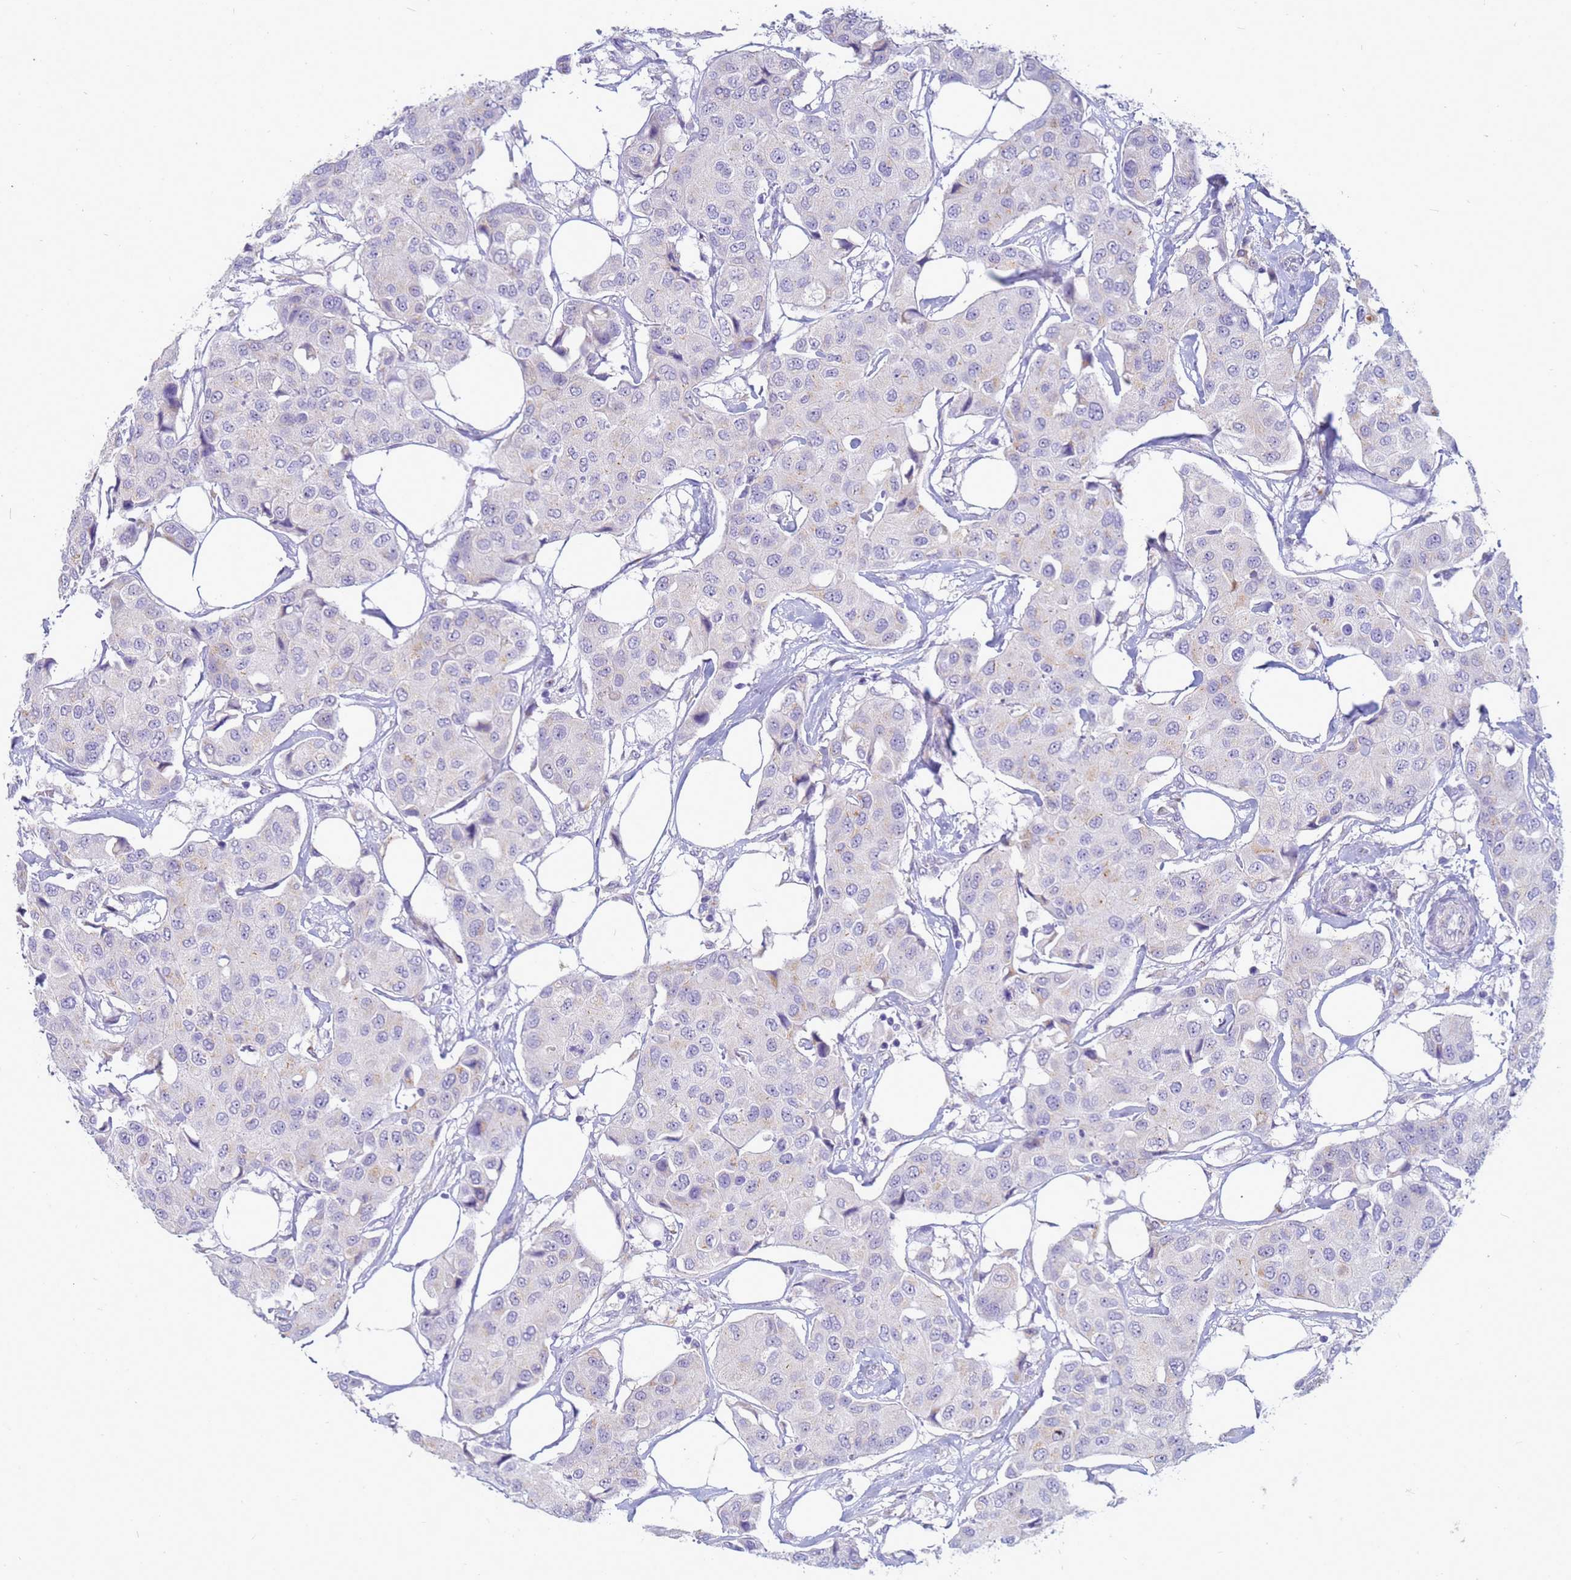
{"staining": {"intensity": "negative", "quantity": "none", "location": "none"}, "tissue": "breast cancer", "cell_type": "Tumor cells", "image_type": "cancer", "snomed": [{"axis": "morphology", "description": "Duct carcinoma"}, {"axis": "topography", "description": "Breast"}], "caption": "An IHC photomicrograph of breast cancer is shown. There is no staining in tumor cells of breast cancer.", "gene": "B3GNT8", "patient": {"sex": "female", "age": 80}}